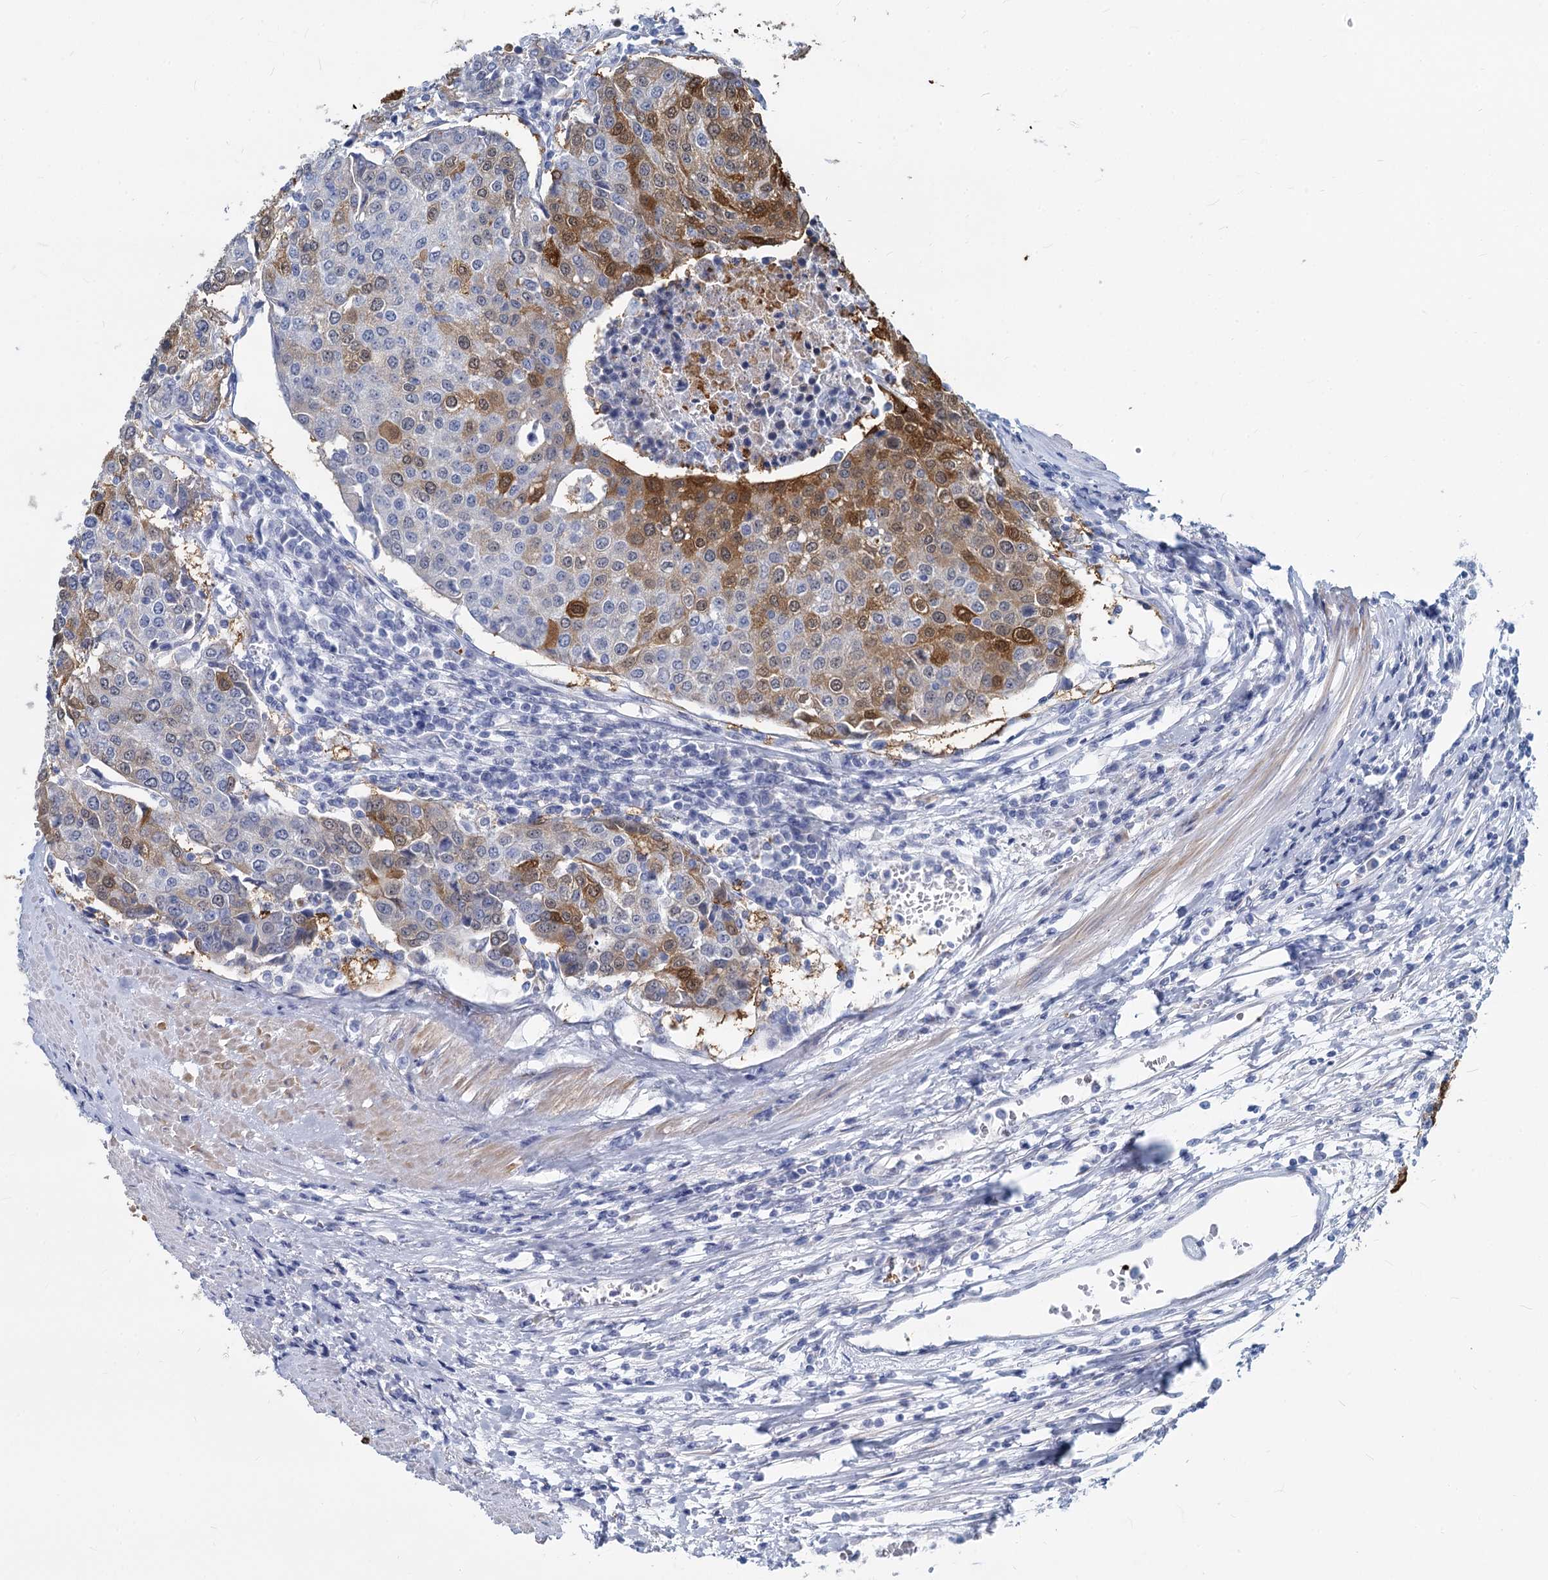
{"staining": {"intensity": "strong", "quantity": "<25%", "location": "cytoplasmic/membranous"}, "tissue": "urothelial cancer", "cell_type": "Tumor cells", "image_type": "cancer", "snomed": [{"axis": "morphology", "description": "Urothelial carcinoma, High grade"}, {"axis": "topography", "description": "Urinary bladder"}], "caption": "Urothelial cancer tissue reveals strong cytoplasmic/membranous positivity in about <25% of tumor cells", "gene": "GSTM3", "patient": {"sex": "female", "age": 85}}